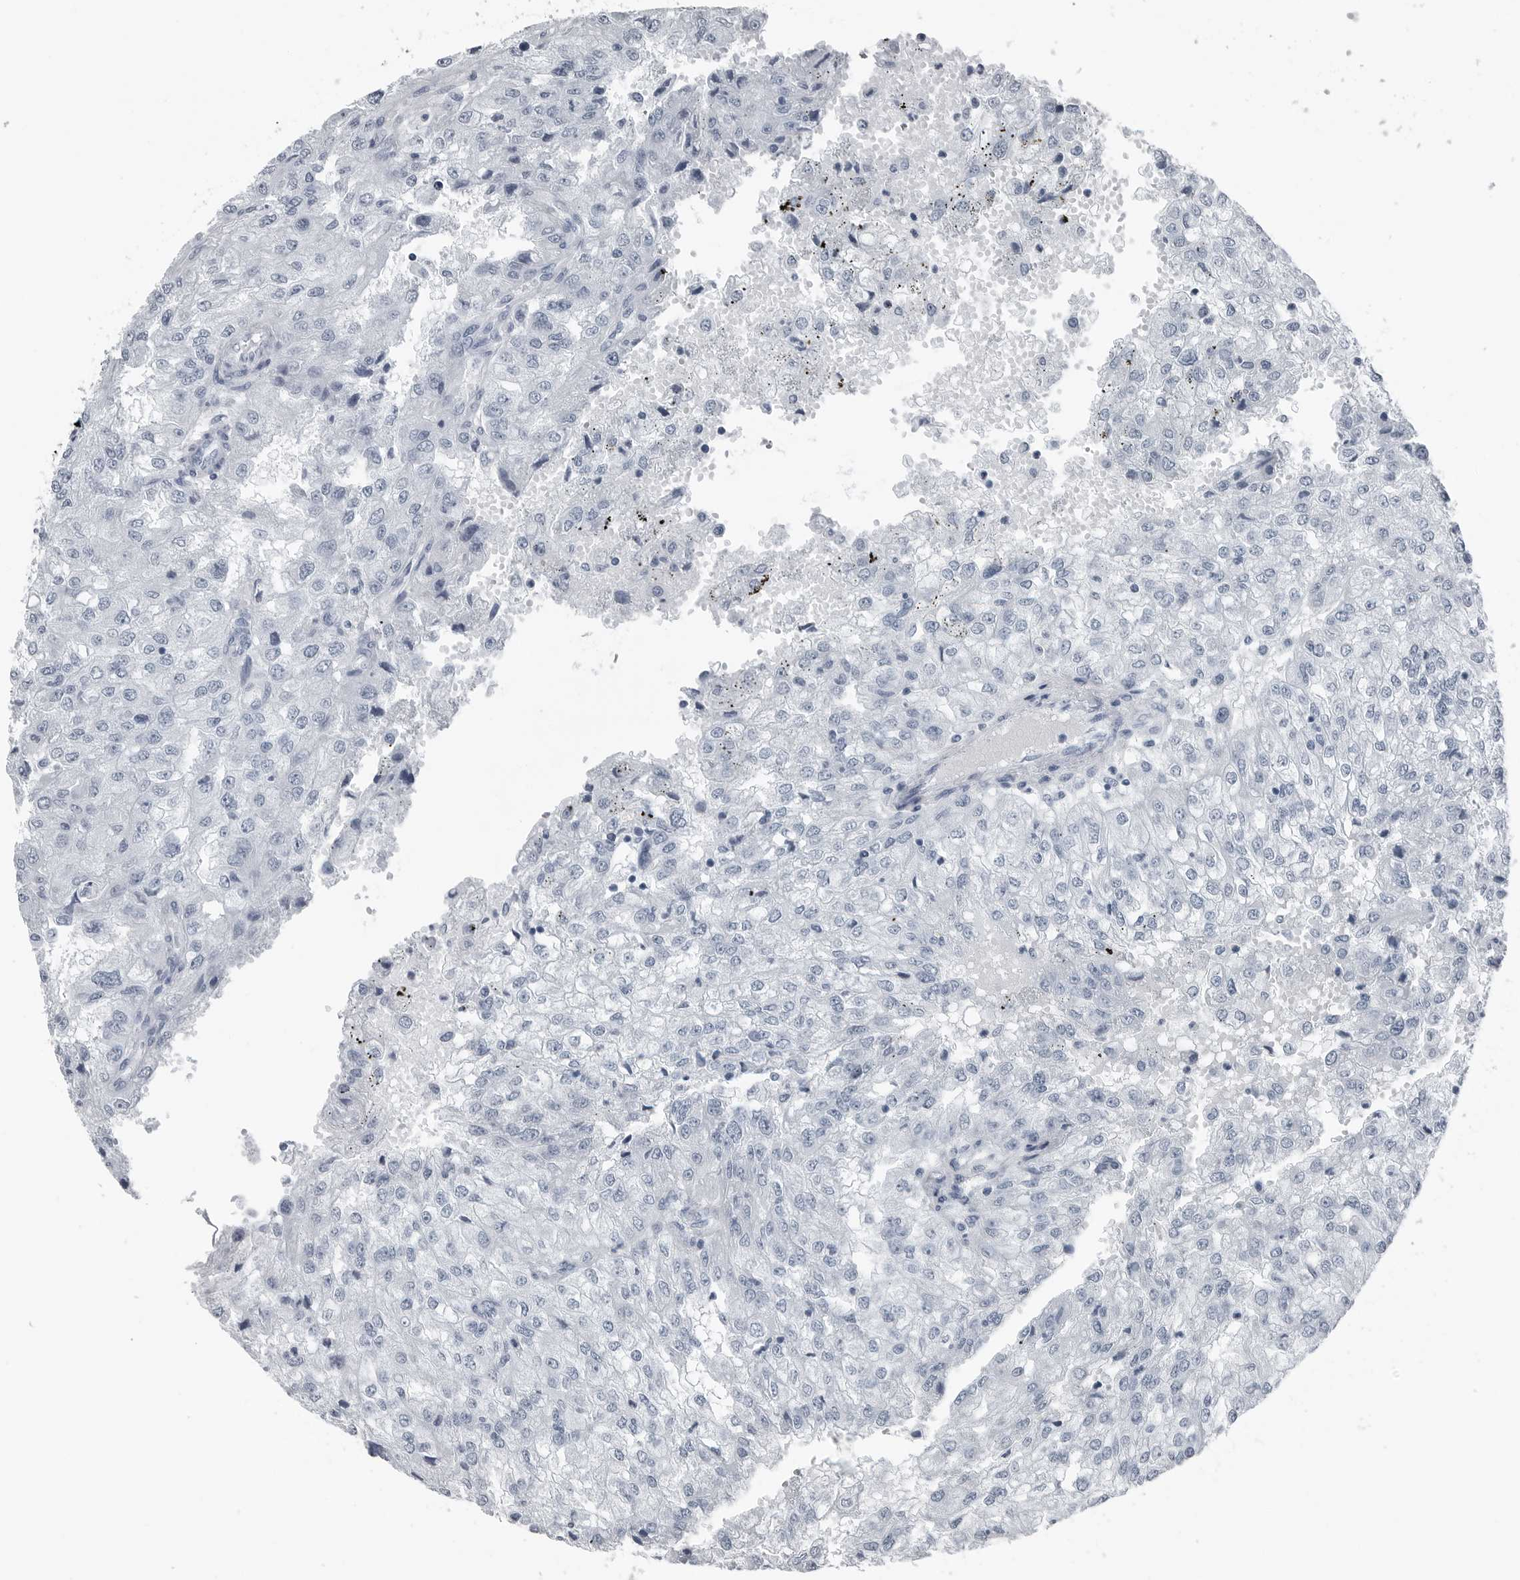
{"staining": {"intensity": "negative", "quantity": "none", "location": "none"}, "tissue": "renal cancer", "cell_type": "Tumor cells", "image_type": "cancer", "snomed": [{"axis": "morphology", "description": "Adenocarcinoma, NOS"}, {"axis": "topography", "description": "Kidney"}], "caption": "High power microscopy image of an immunohistochemistry photomicrograph of renal adenocarcinoma, revealing no significant staining in tumor cells.", "gene": "SPINK1", "patient": {"sex": "female", "age": 54}}